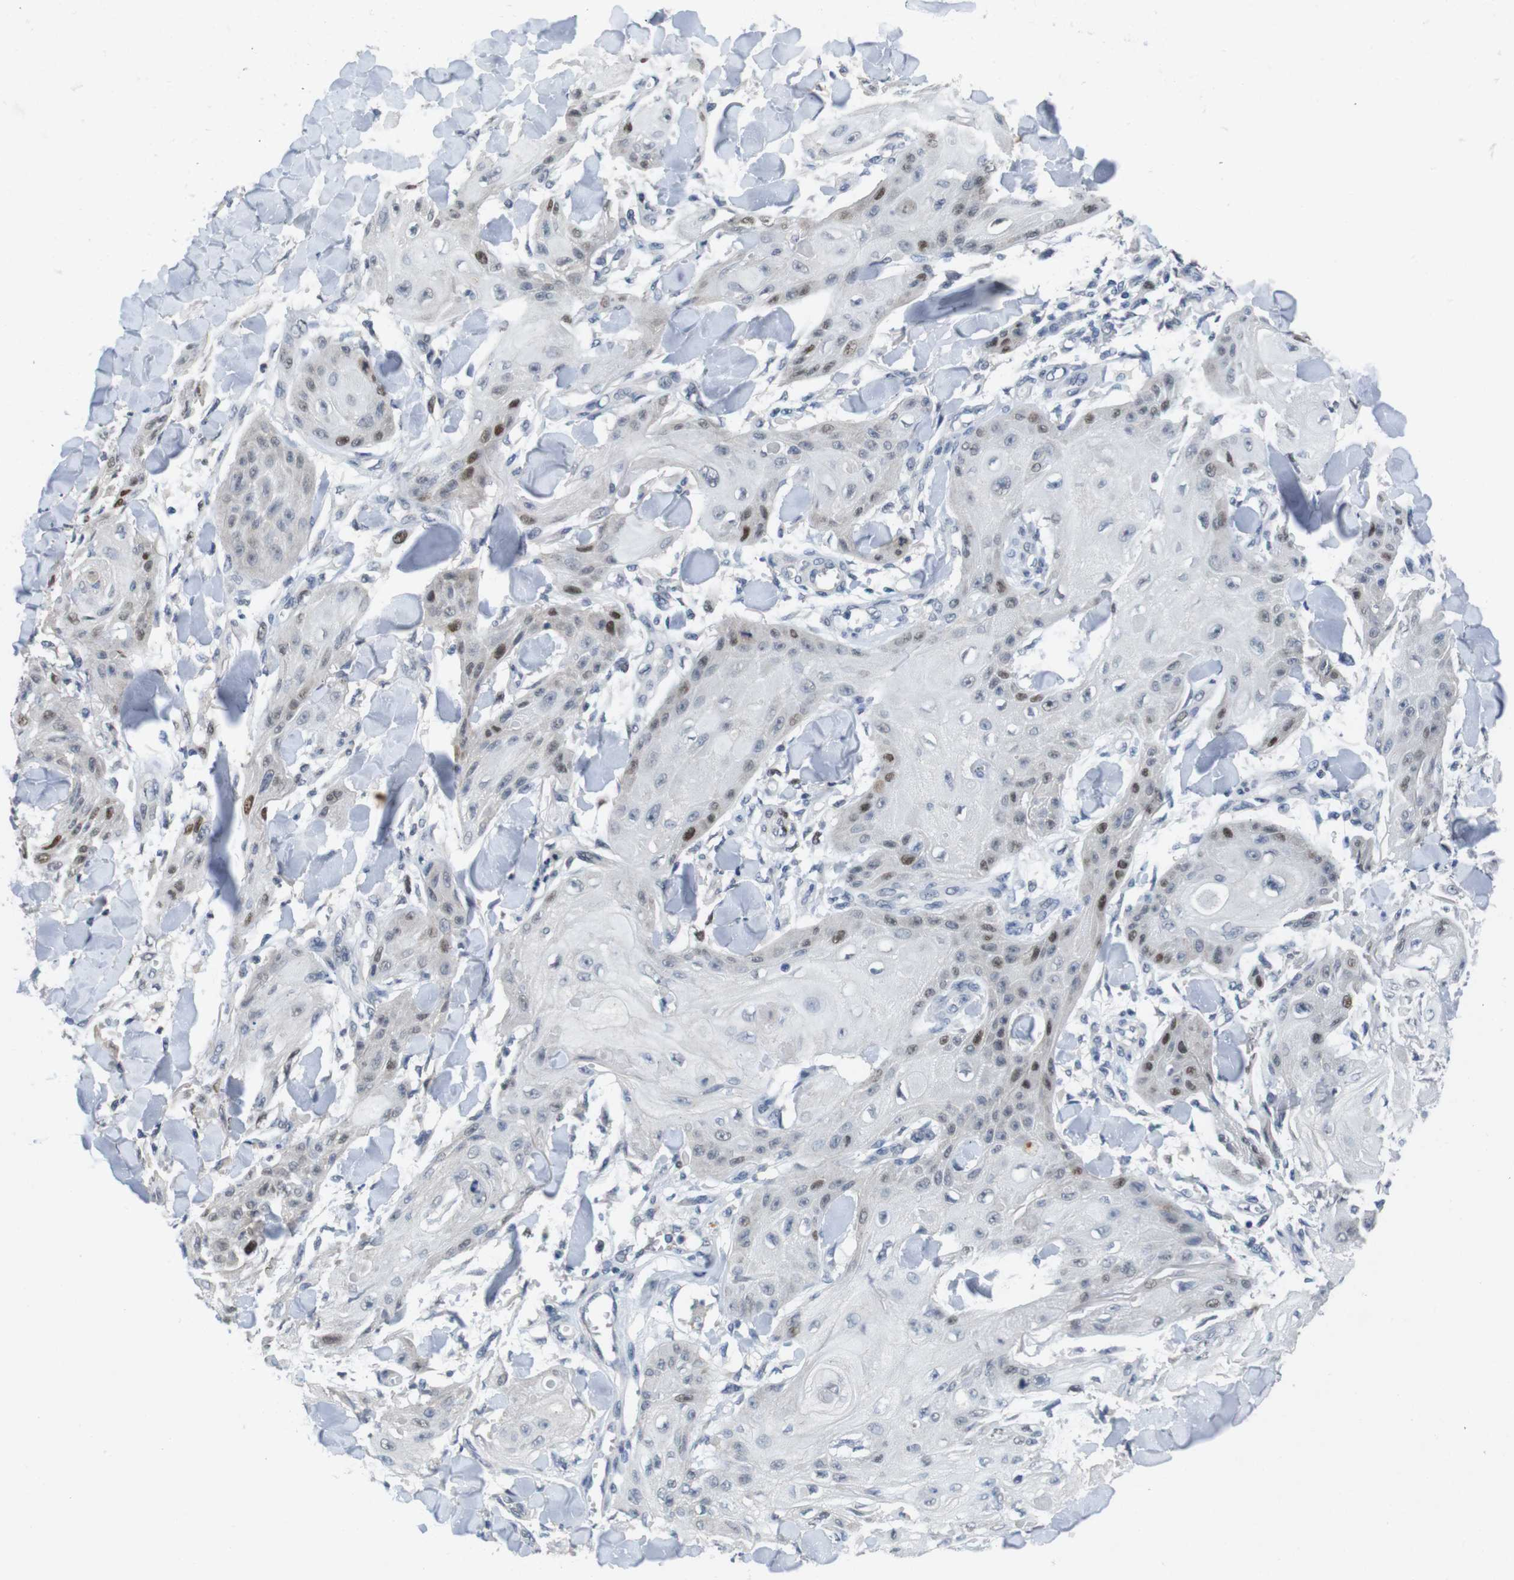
{"staining": {"intensity": "moderate", "quantity": "<25%", "location": "nuclear"}, "tissue": "skin cancer", "cell_type": "Tumor cells", "image_type": "cancer", "snomed": [{"axis": "morphology", "description": "Squamous cell carcinoma, NOS"}, {"axis": "topography", "description": "Skin"}], "caption": "Immunohistochemistry (IHC) staining of skin squamous cell carcinoma, which reveals low levels of moderate nuclear positivity in about <25% of tumor cells indicating moderate nuclear protein expression. The staining was performed using DAB (brown) for protein detection and nuclei were counterstained in hematoxylin (blue).", "gene": "SKP2", "patient": {"sex": "male", "age": 74}}